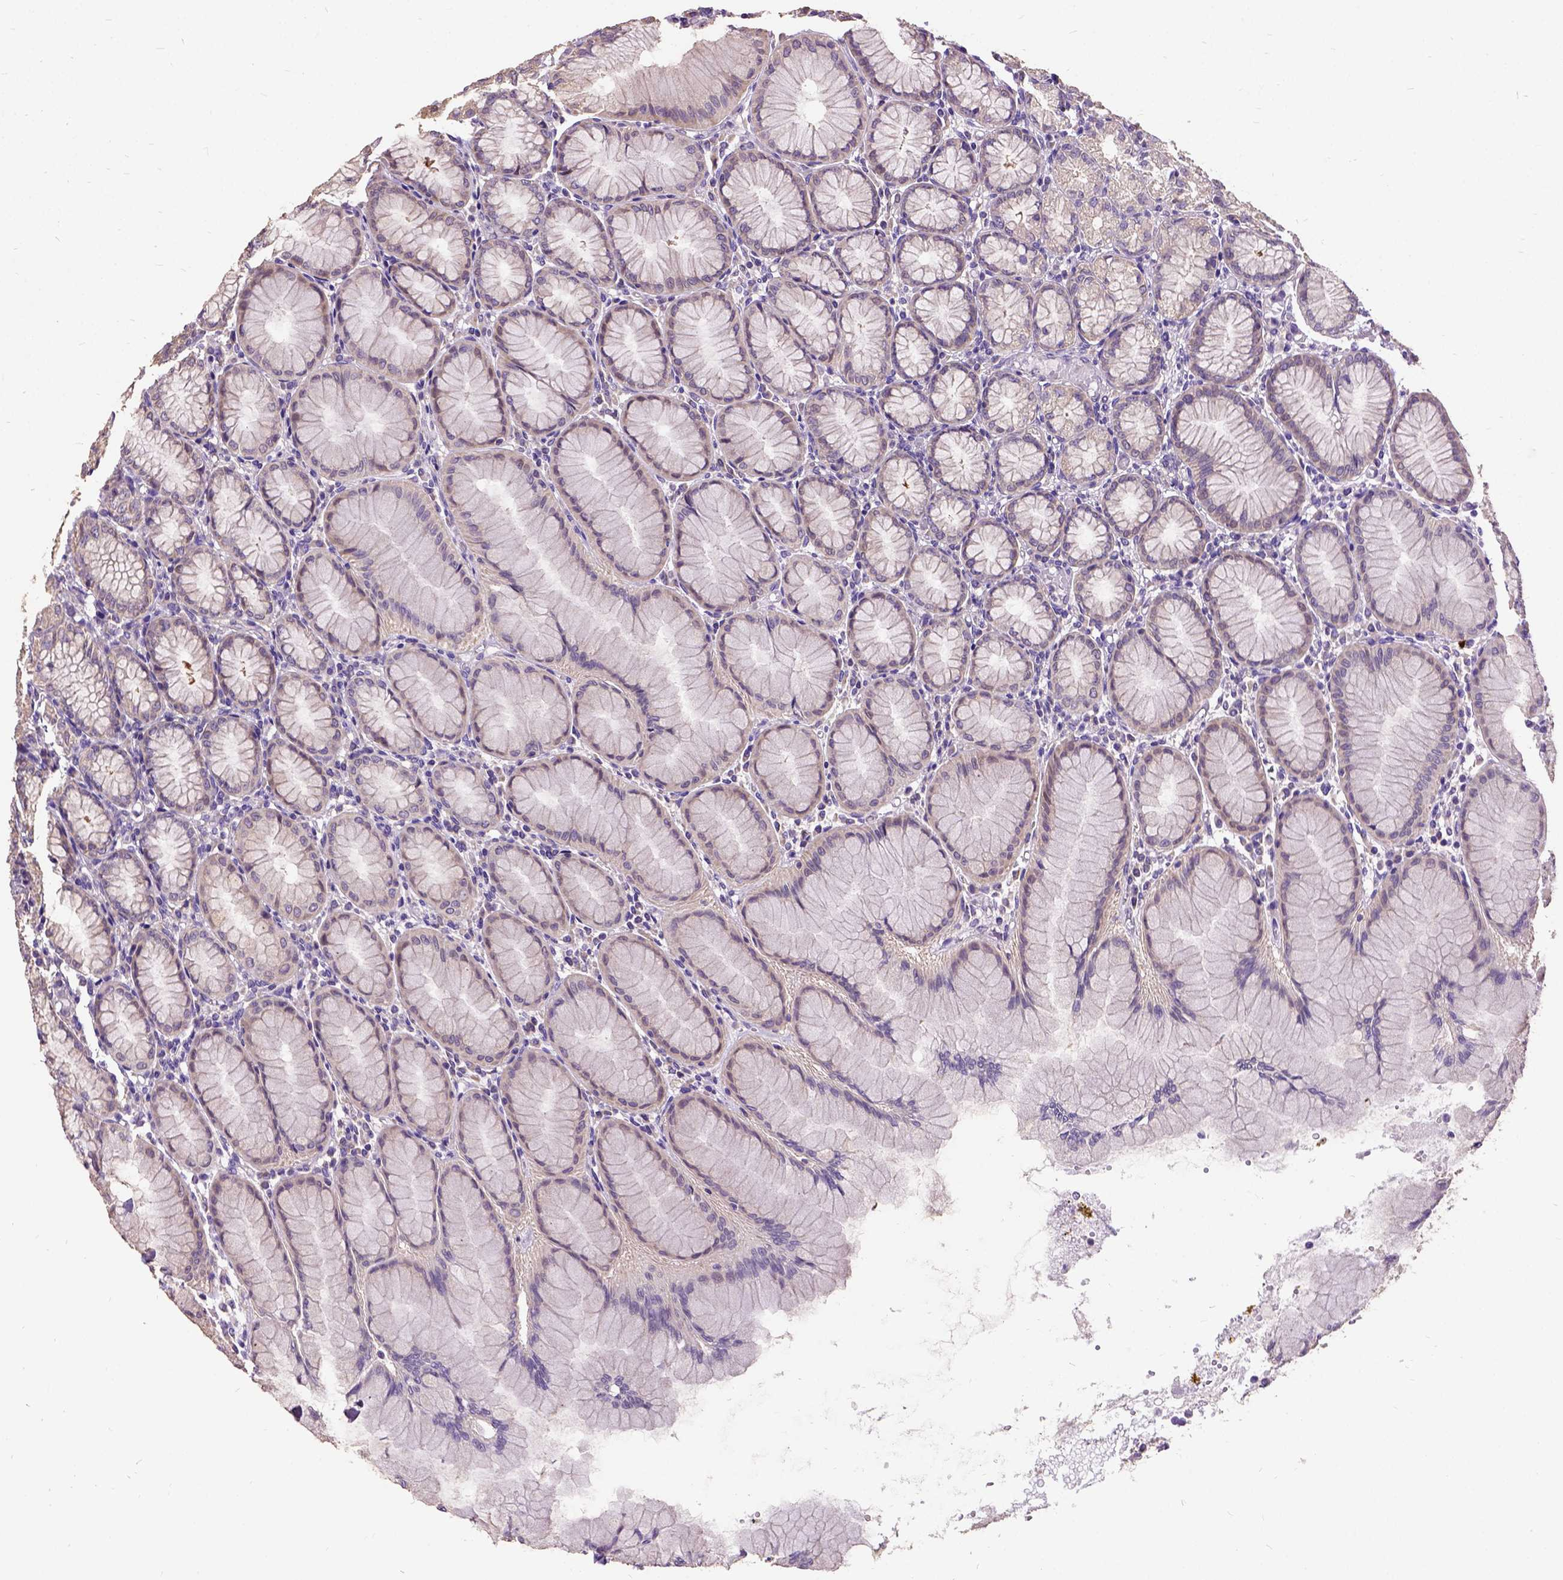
{"staining": {"intensity": "negative", "quantity": "none", "location": "none"}, "tissue": "stomach", "cell_type": "Glandular cells", "image_type": "normal", "snomed": [{"axis": "morphology", "description": "Normal tissue, NOS"}, {"axis": "topography", "description": "Stomach"}], "caption": "IHC histopathology image of unremarkable stomach: stomach stained with DAB displays no significant protein positivity in glandular cells.", "gene": "DQX1", "patient": {"sex": "female", "age": 57}}